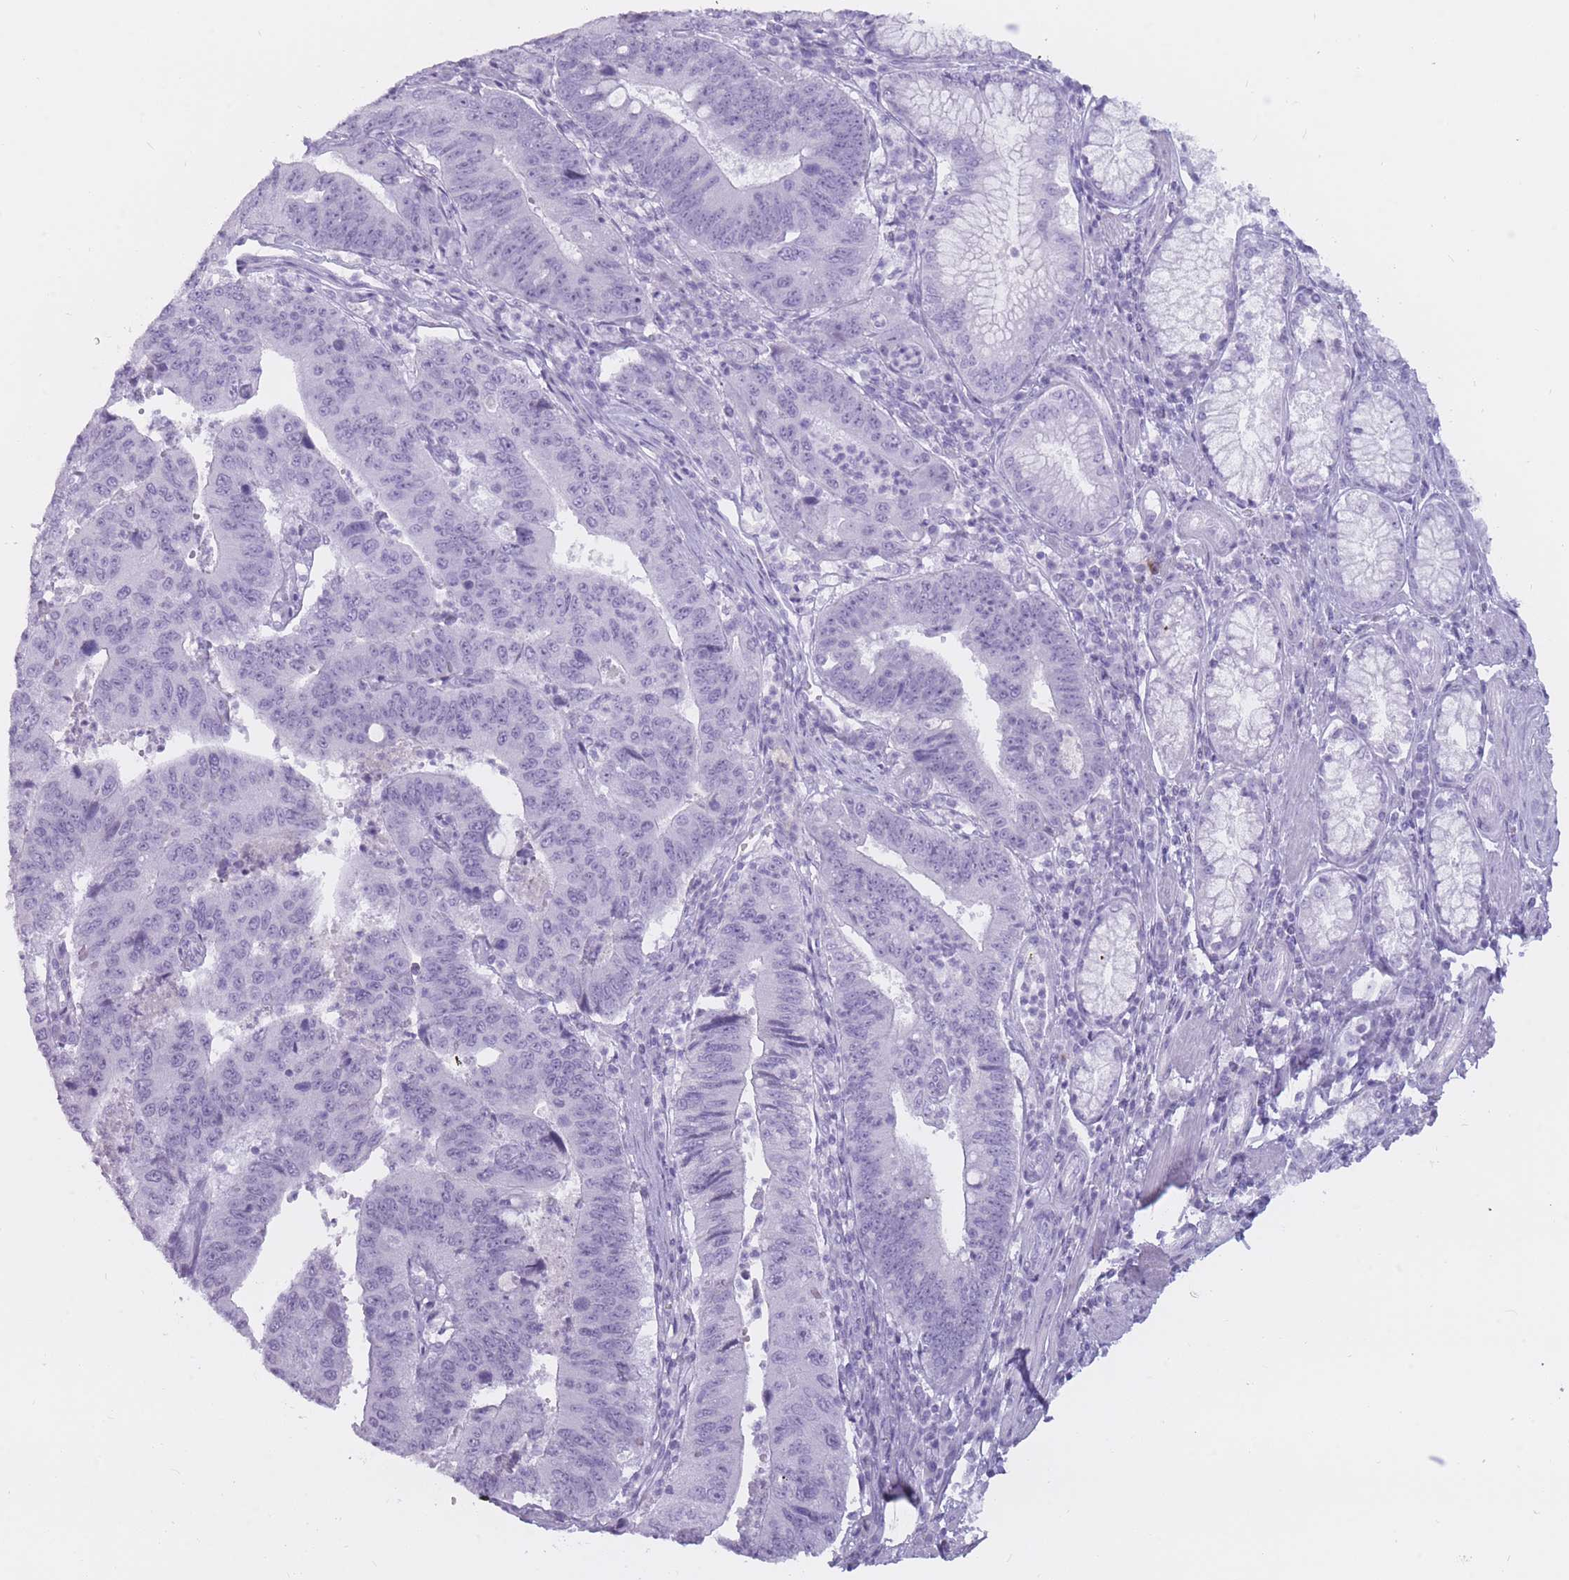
{"staining": {"intensity": "negative", "quantity": "none", "location": "none"}, "tissue": "stomach cancer", "cell_type": "Tumor cells", "image_type": "cancer", "snomed": [{"axis": "morphology", "description": "Adenocarcinoma, NOS"}, {"axis": "topography", "description": "Stomach"}], "caption": "An immunohistochemistry histopathology image of stomach cancer (adenocarcinoma) is shown. There is no staining in tumor cells of stomach cancer (adenocarcinoma).", "gene": "PNMA3", "patient": {"sex": "male", "age": 59}}